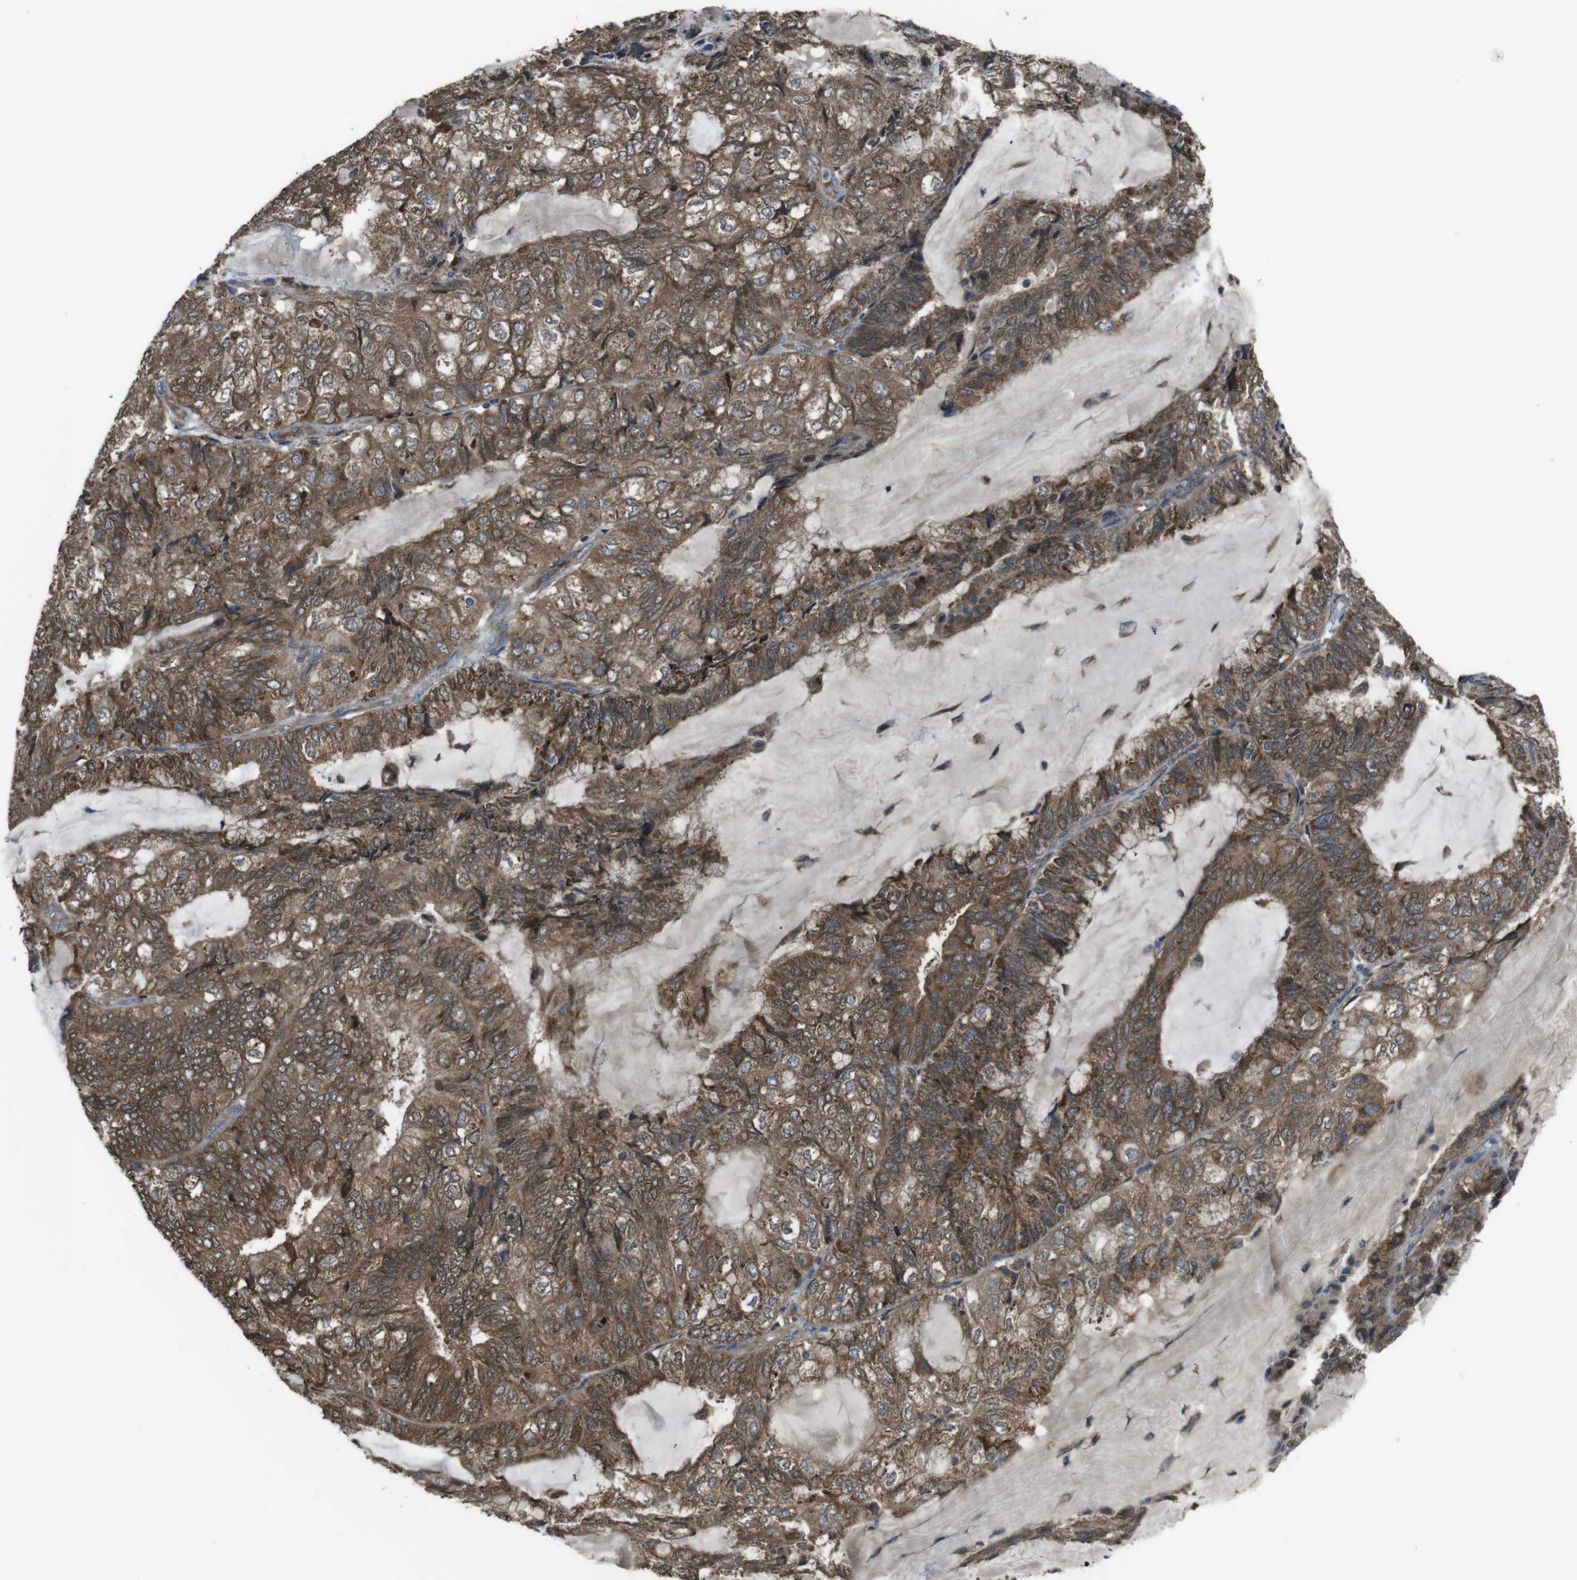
{"staining": {"intensity": "moderate", "quantity": ">75%", "location": "cytoplasmic/membranous"}, "tissue": "endometrial cancer", "cell_type": "Tumor cells", "image_type": "cancer", "snomed": [{"axis": "morphology", "description": "Adenocarcinoma, NOS"}, {"axis": "topography", "description": "Endometrium"}], "caption": "Human adenocarcinoma (endometrial) stained for a protein (brown) demonstrates moderate cytoplasmic/membranous positive staining in about >75% of tumor cells.", "gene": "SSR3", "patient": {"sex": "female", "age": 81}}